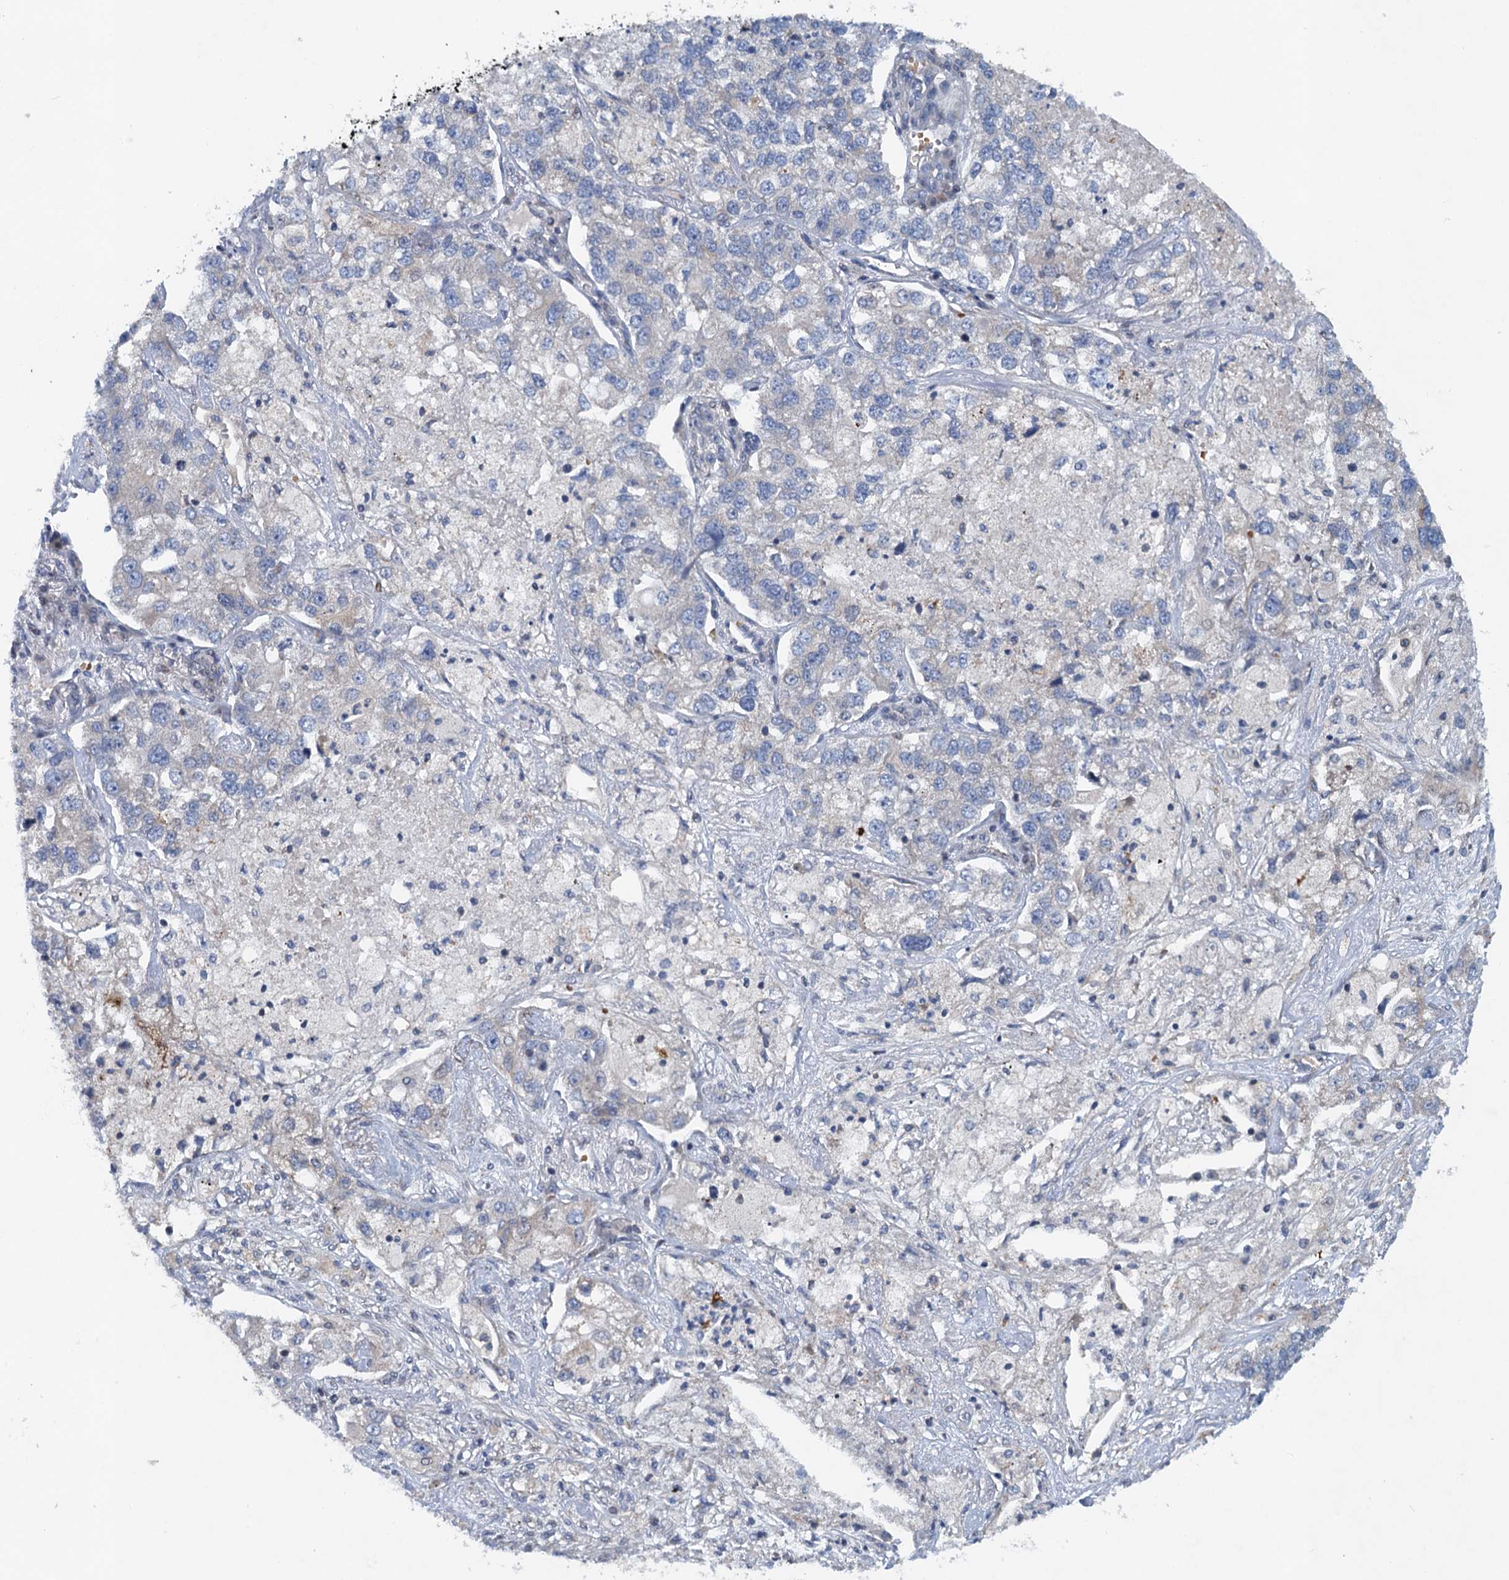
{"staining": {"intensity": "negative", "quantity": "none", "location": "none"}, "tissue": "lung cancer", "cell_type": "Tumor cells", "image_type": "cancer", "snomed": [{"axis": "morphology", "description": "Adenocarcinoma, NOS"}, {"axis": "topography", "description": "Lung"}], "caption": "This micrograph is of lung cancer (adenocarcinoma) stained with immunohistochemistry to label a protein in brown with the nuclei are counter-stained blue. There is no staining in tumor cells.", "gene": "NBEA", "patient": {"sex": "male", "age": 49}}